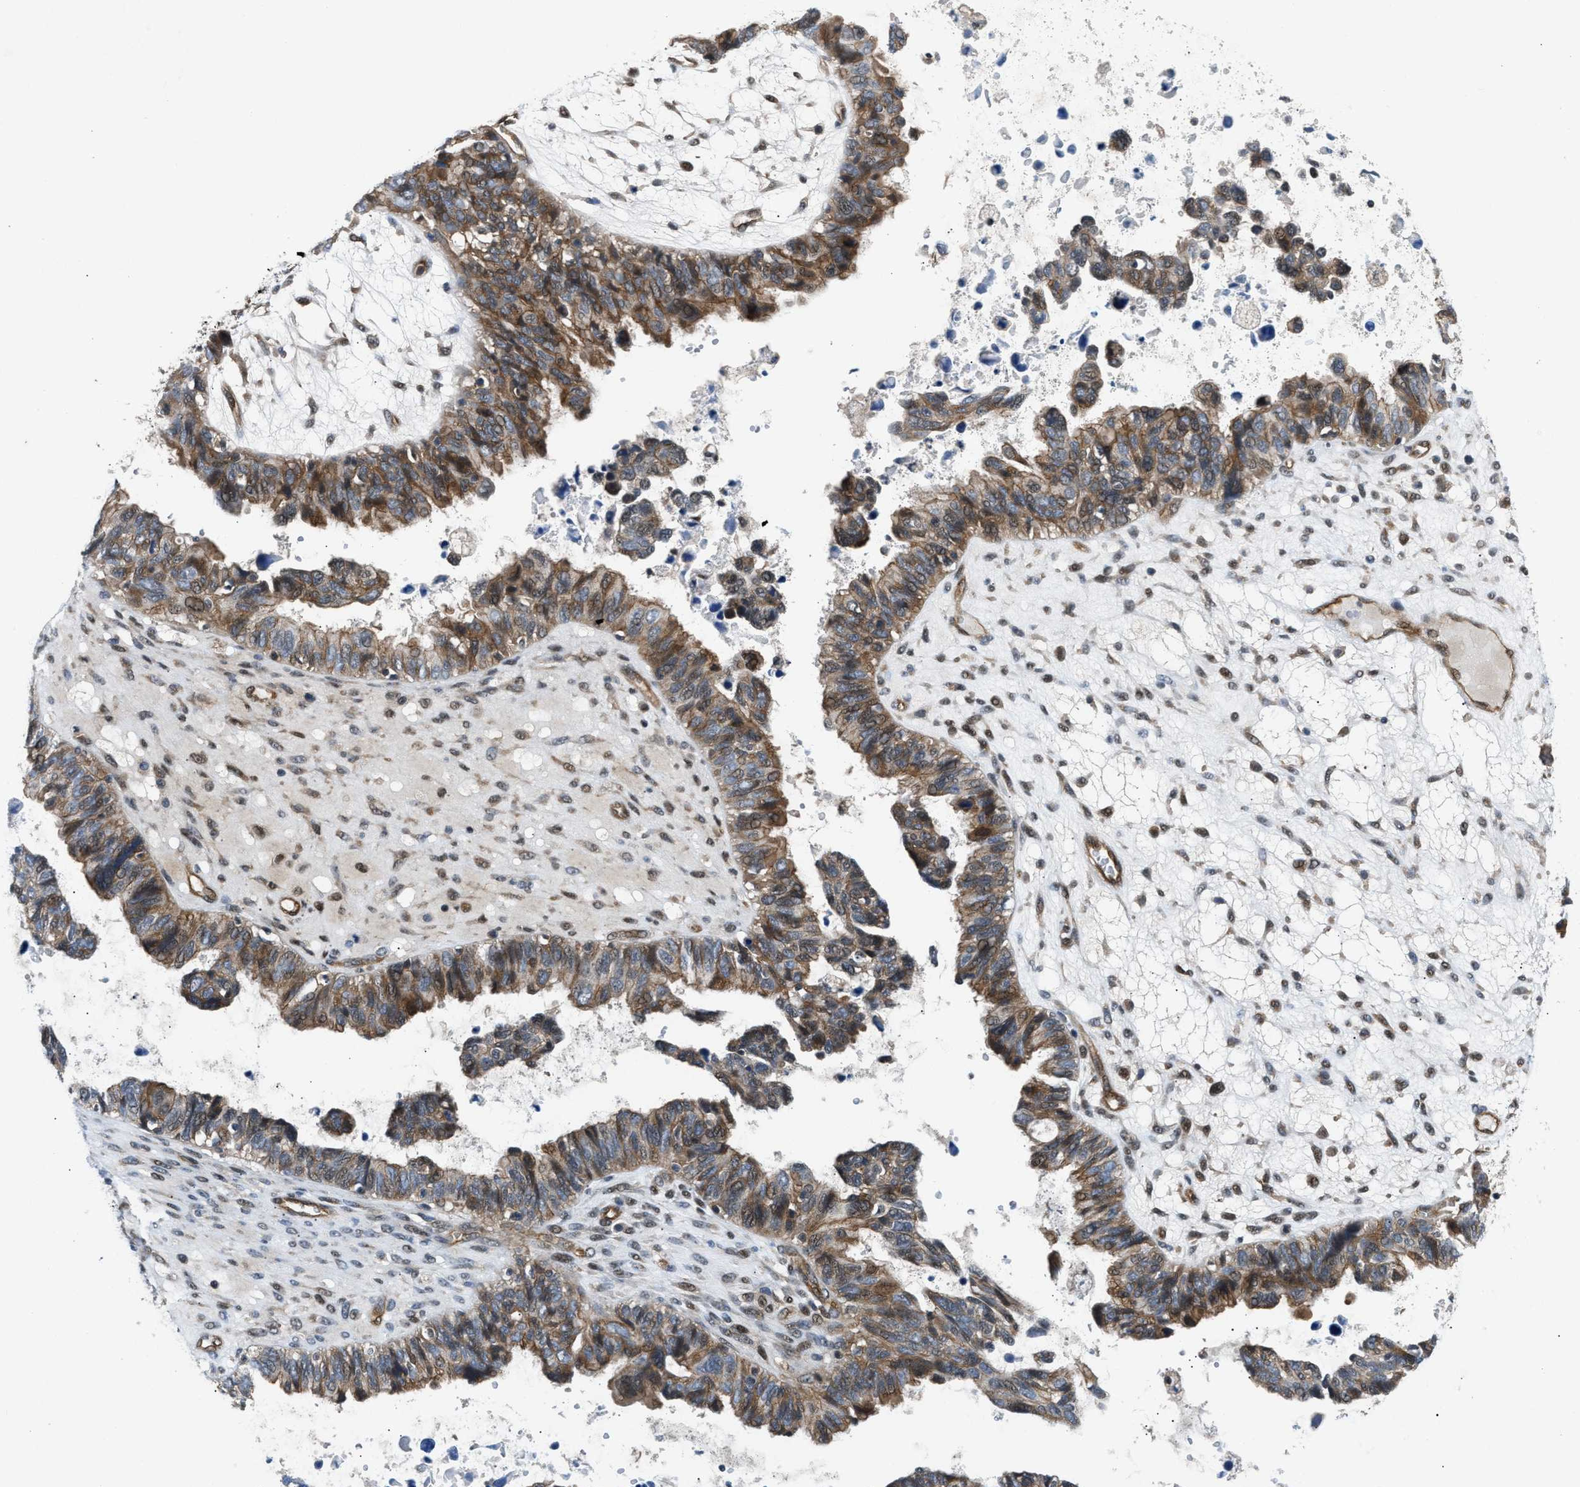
{"staining": {"intensity": "moderate", "quantity": ">75%", "location": "cytoplasmic/membranous"}, "tissue": "ovarian cancer", "cell_type": "Tumor cells", "image_type": "cancer", "snomed": [{"axis": "morphology", "description": "Cystadenocarcinoma, serous, NOS"}, {"axis": "topography", "description": "Ovary"}], "caption": "Immunohistochemical staining of ovarian serous cystadenocarcinoma displays medium levels of moderate cytoplasmic/membranous positivity in approximately >75% of tumor cells.", "gene": "COPS2", "patient": {"sex": "female", "age": 79}}